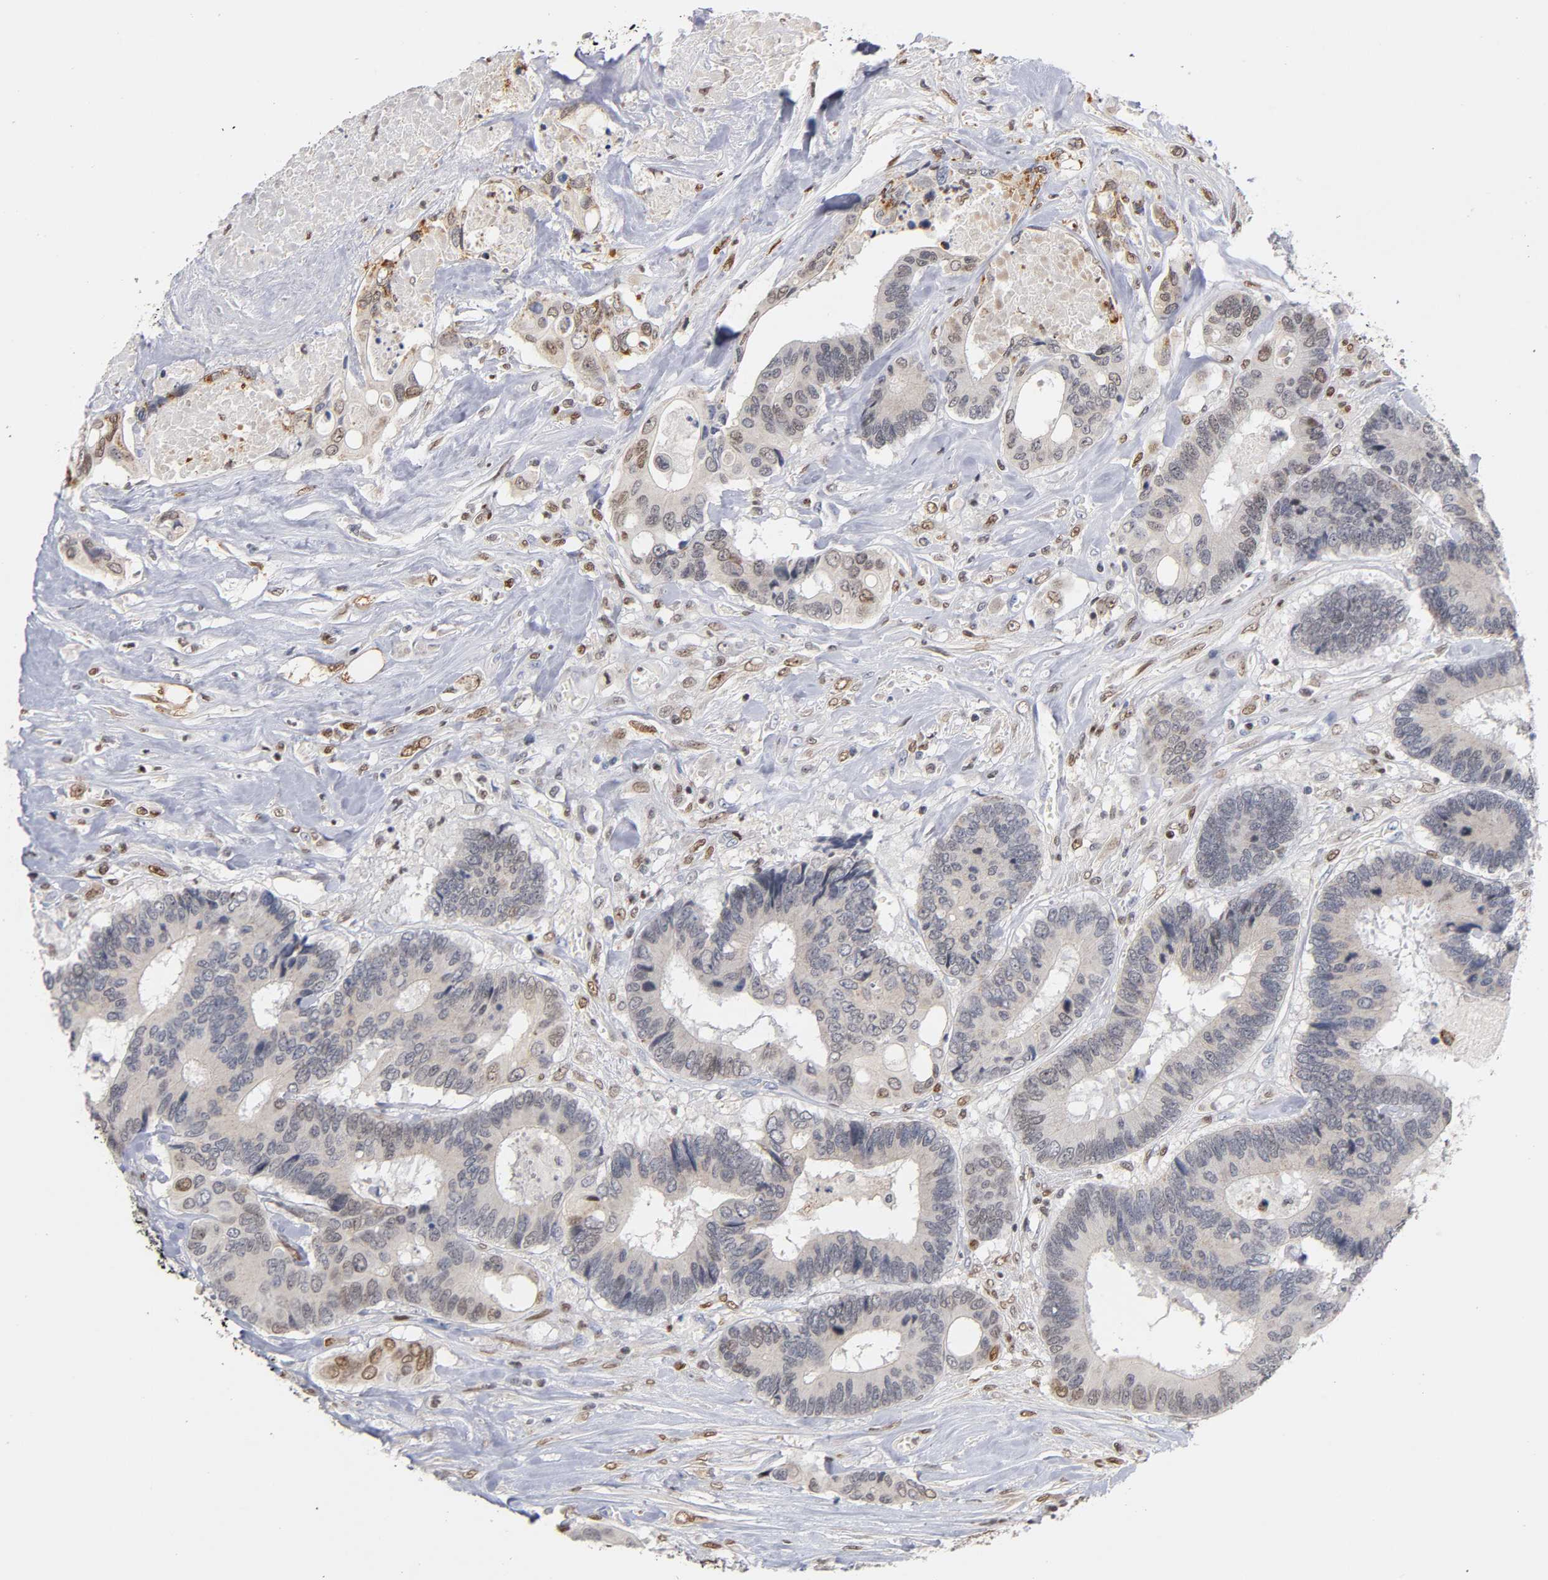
{"staining": {"intensity": "moderate", "quantity": "<25%", "location": "nuclear"}, "tissue": "colorectal cancer", "cell_type": "Tumor cells", "image_type": "cancer", "snomed": [{"axis": "morphology", "description": "Adenocarcinoma, NOS"}, {"axis": "topography", "description": "Rectum"}], "caption": "Colorectal adenocarcinoma stained with a protein marker reveals moderate staining in tumor cells.", "gene": "RUNX1", "patient": {"sex": "male", "age": 55}}